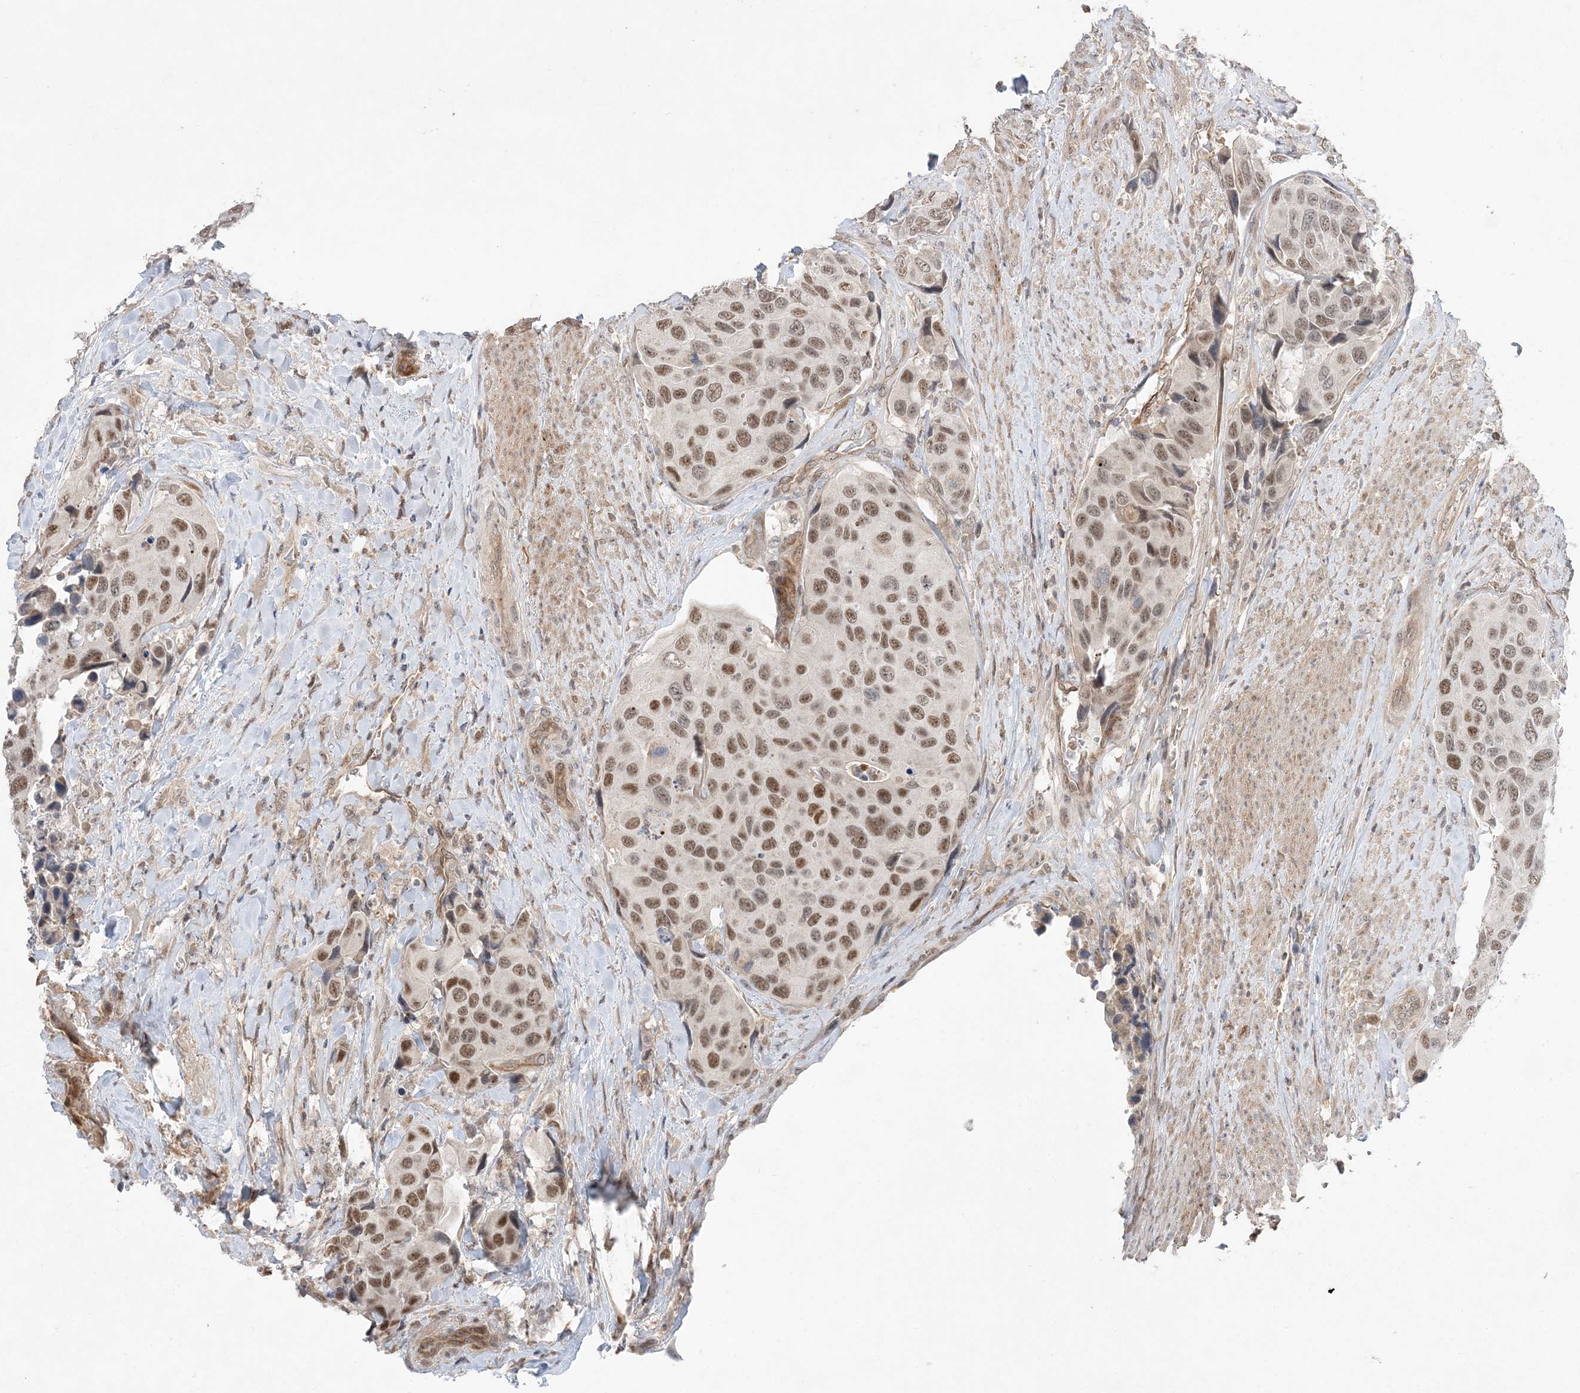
{"staining": {"intensity": "moderate", "quantity": ">75%", "location": "nuclear"}, "tissue": "urothelial cancer", "cell_type": "Tumor cells", "image_type": "cancer", "snomed": [{"axis": "morphology", "description": "Urothelial carcinoma, High grade"}, {"axis": "topography", "description": "Urinary bladder"}], "caption": "Urothelial cancer stained for a protein (brown) shows moderate nuclear positive expression in approximately >75% of tumor cells.", "gene": "TMEM132B", "patient": {"sex": "male", "age": 74}}